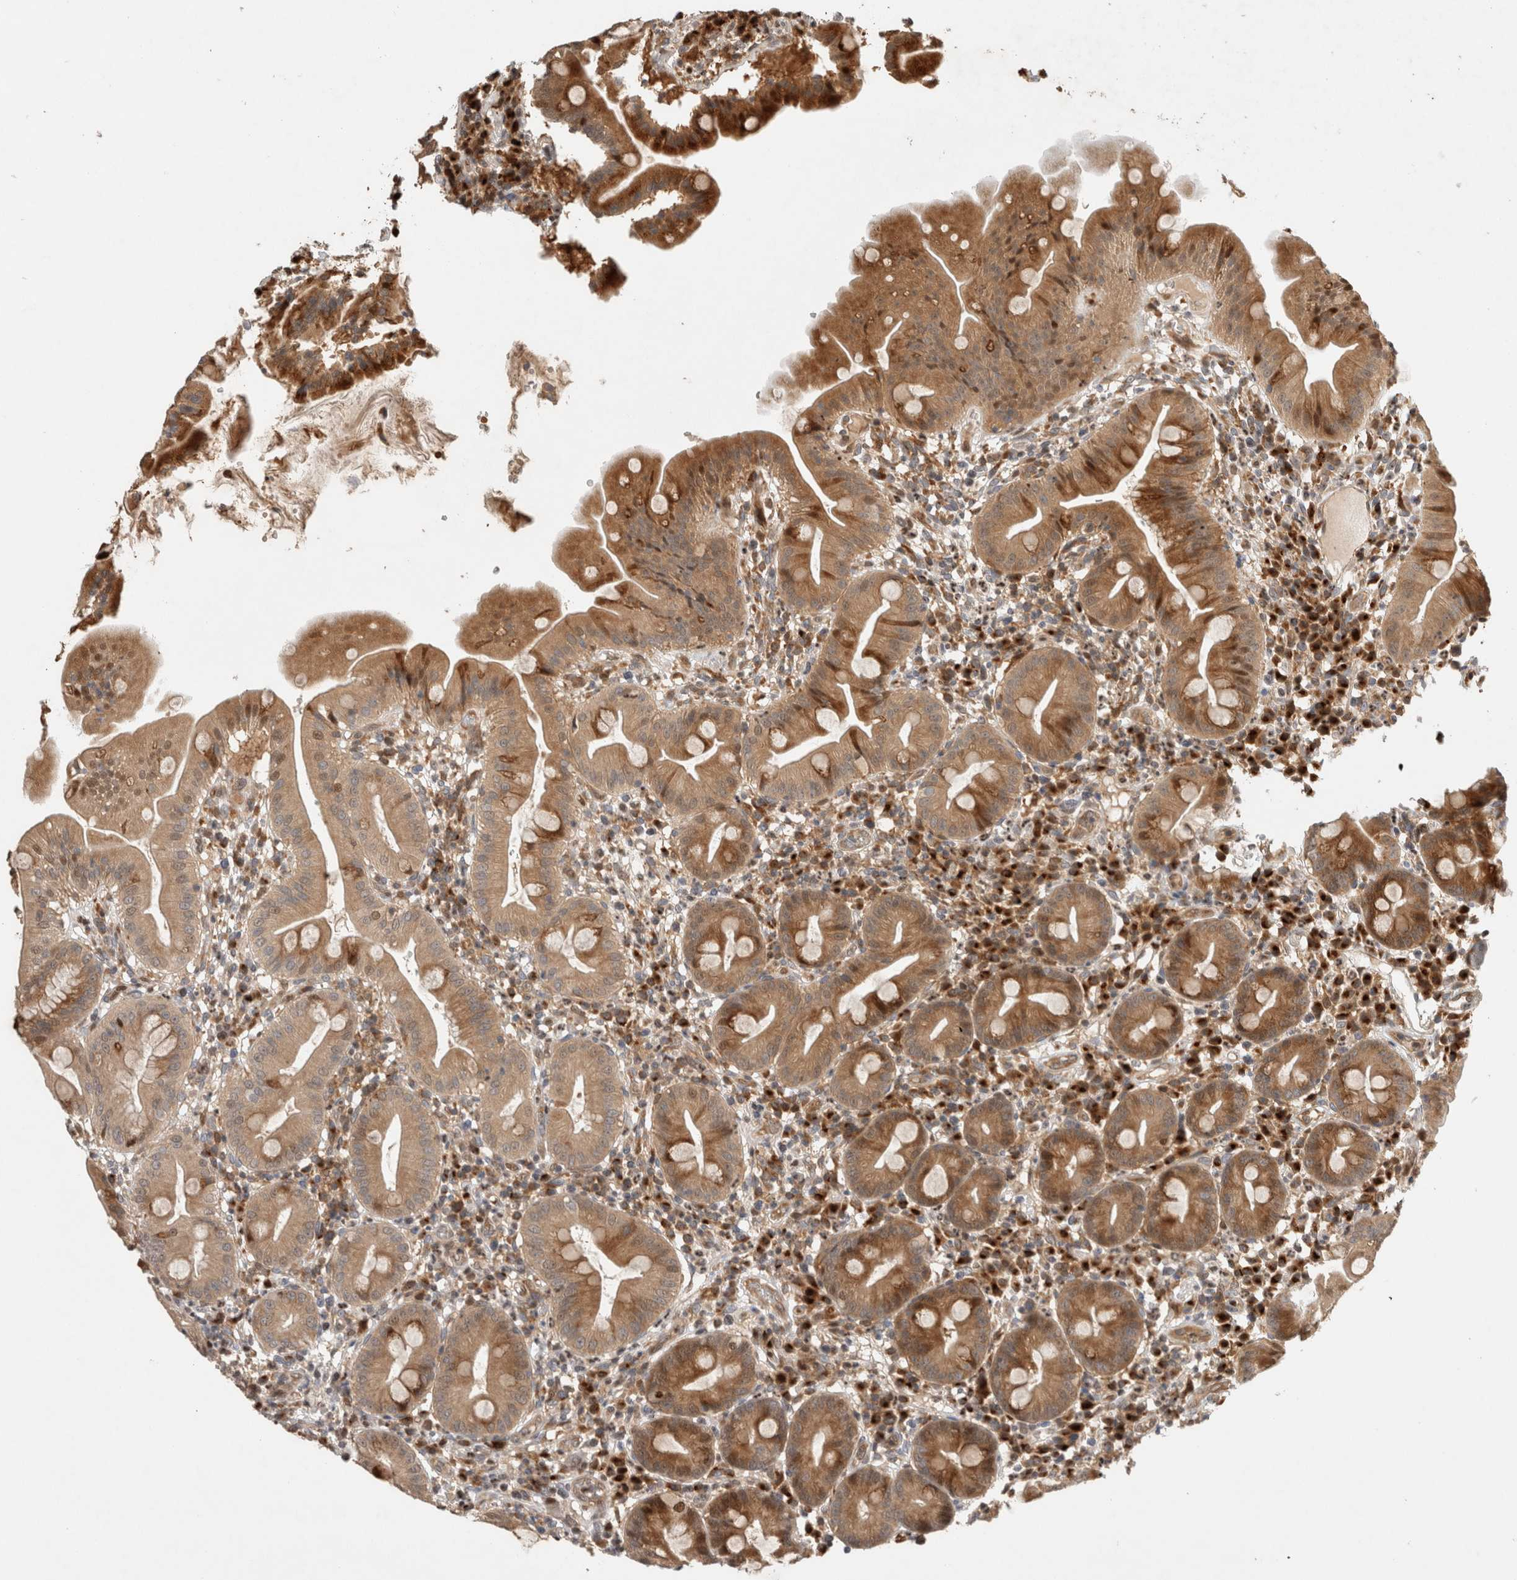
{"staining": {"intensity": "strong", "quantity": ">75%", "location": "cytoplasmic/membranous,nuclear"}, "tissue": "duodenum", "cell_type": "Glandular cells", "image_type": "normal", "snomed": [{"axis": "morphology", "description": "Normal tissue, NOS"}, {"axis": "topography", "description": "Duodenum"}], "caption": "IHC of benign human duodenum shows high levels of strong cytoplasmic/membranous,nuclear staining in approximately >75% of glandular cells.", "gene": "OTUD6B", "patient": {"sex": "male", "age": 50}}